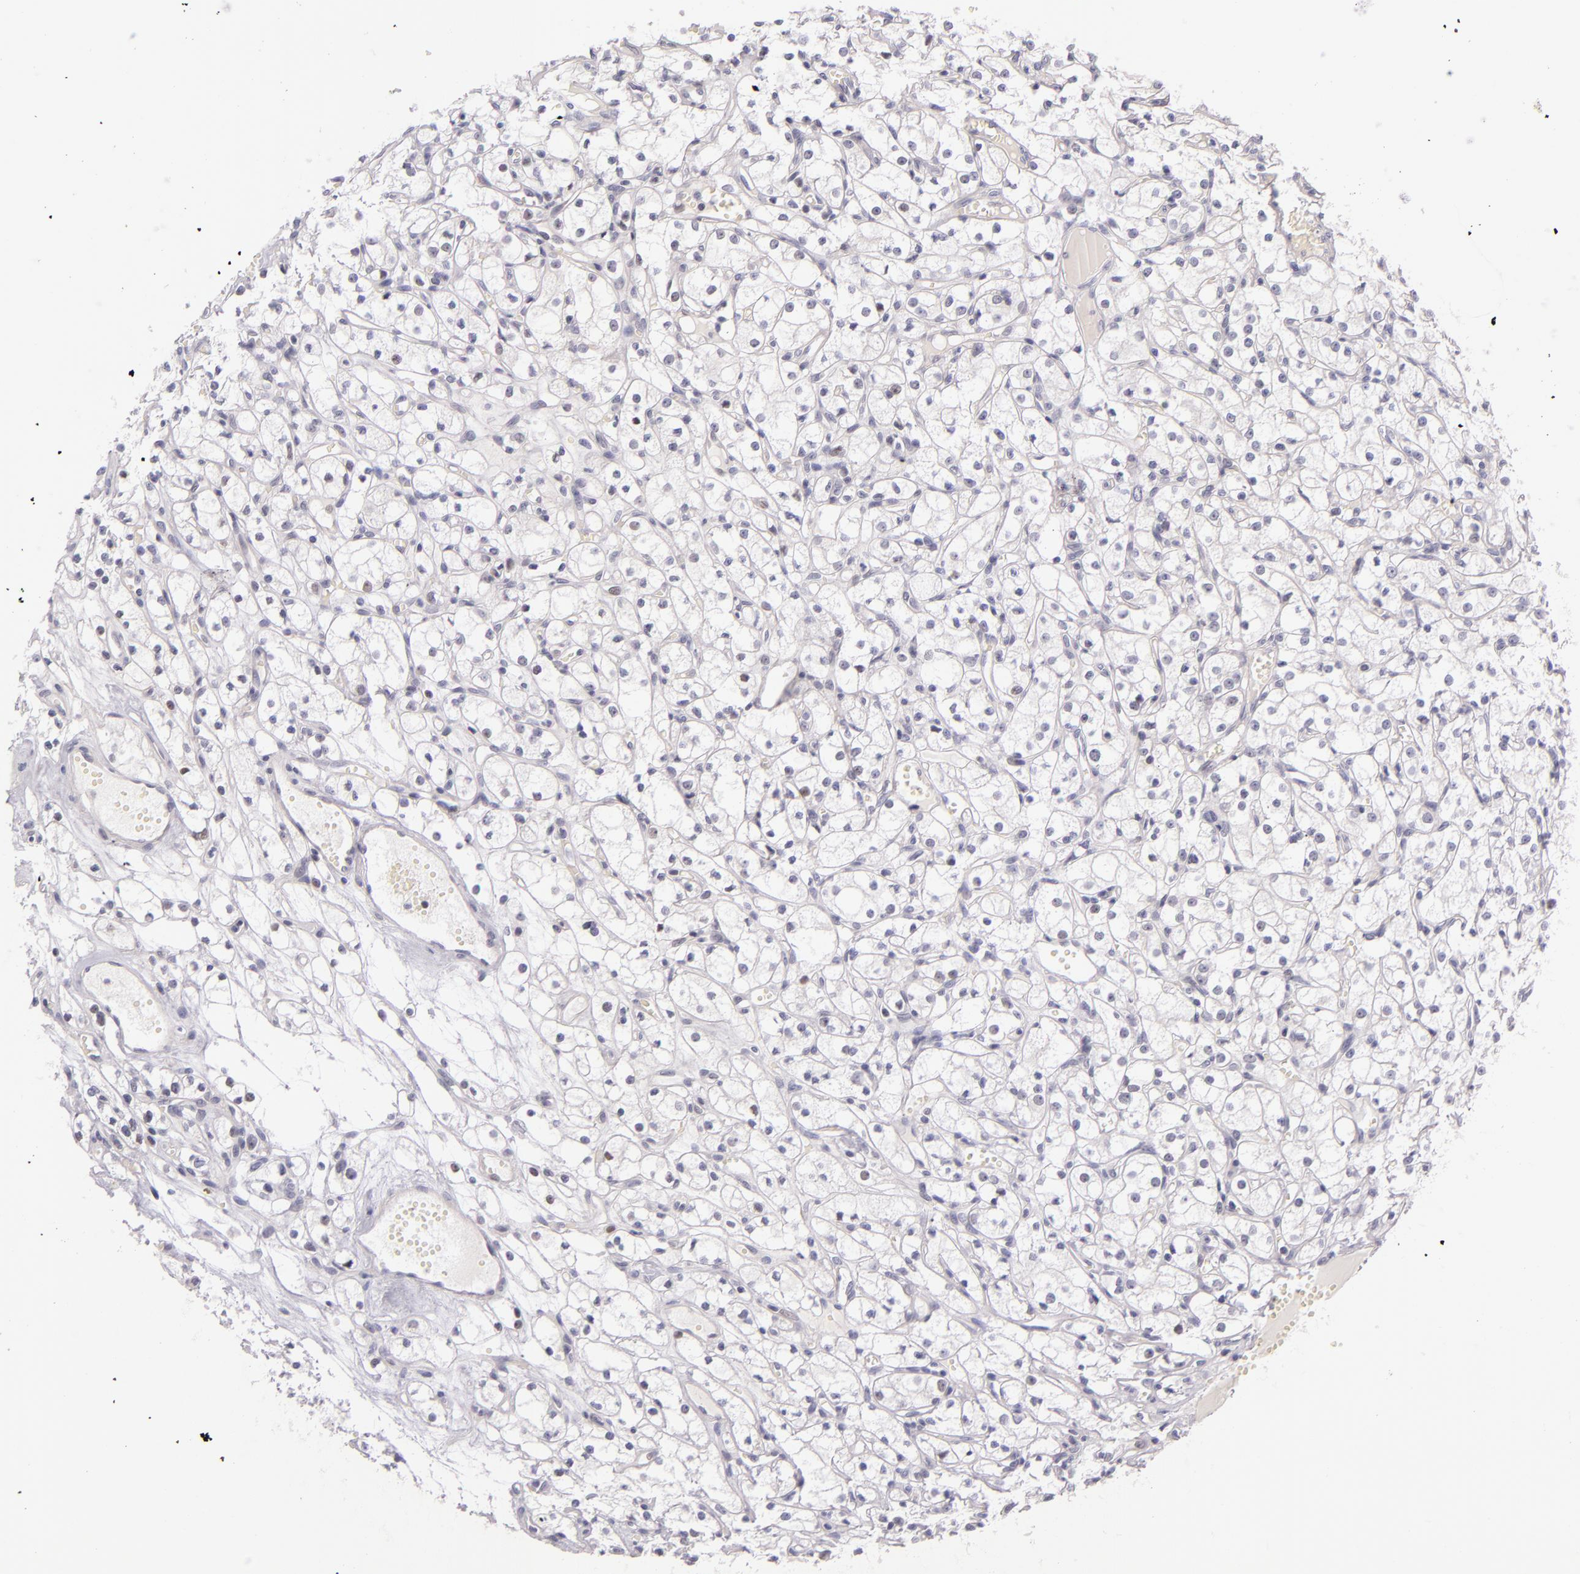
{"staining": {"intensity": "negative", "quantity": "none", "location": "none"}, "tissue": "renal cancer", "cell_type": "Tumor cells", "image_type": "cancer", "snomed": [{"axis": "morphology", "description": "Adenocarcinoma, NOS"}, {"axis": "topography", "description": "Kidney"}], "caption": "The immunohistochemistry histopathology image has no significant positivity in tumor cells of renal cancer (adenocarcinoma) tissue. (DAB (3,3'-diaminobenzidine) IHC with hematoxylin counter stain).", "gene": "BCL3", "patient": {"sex": "male", "age": 61}}